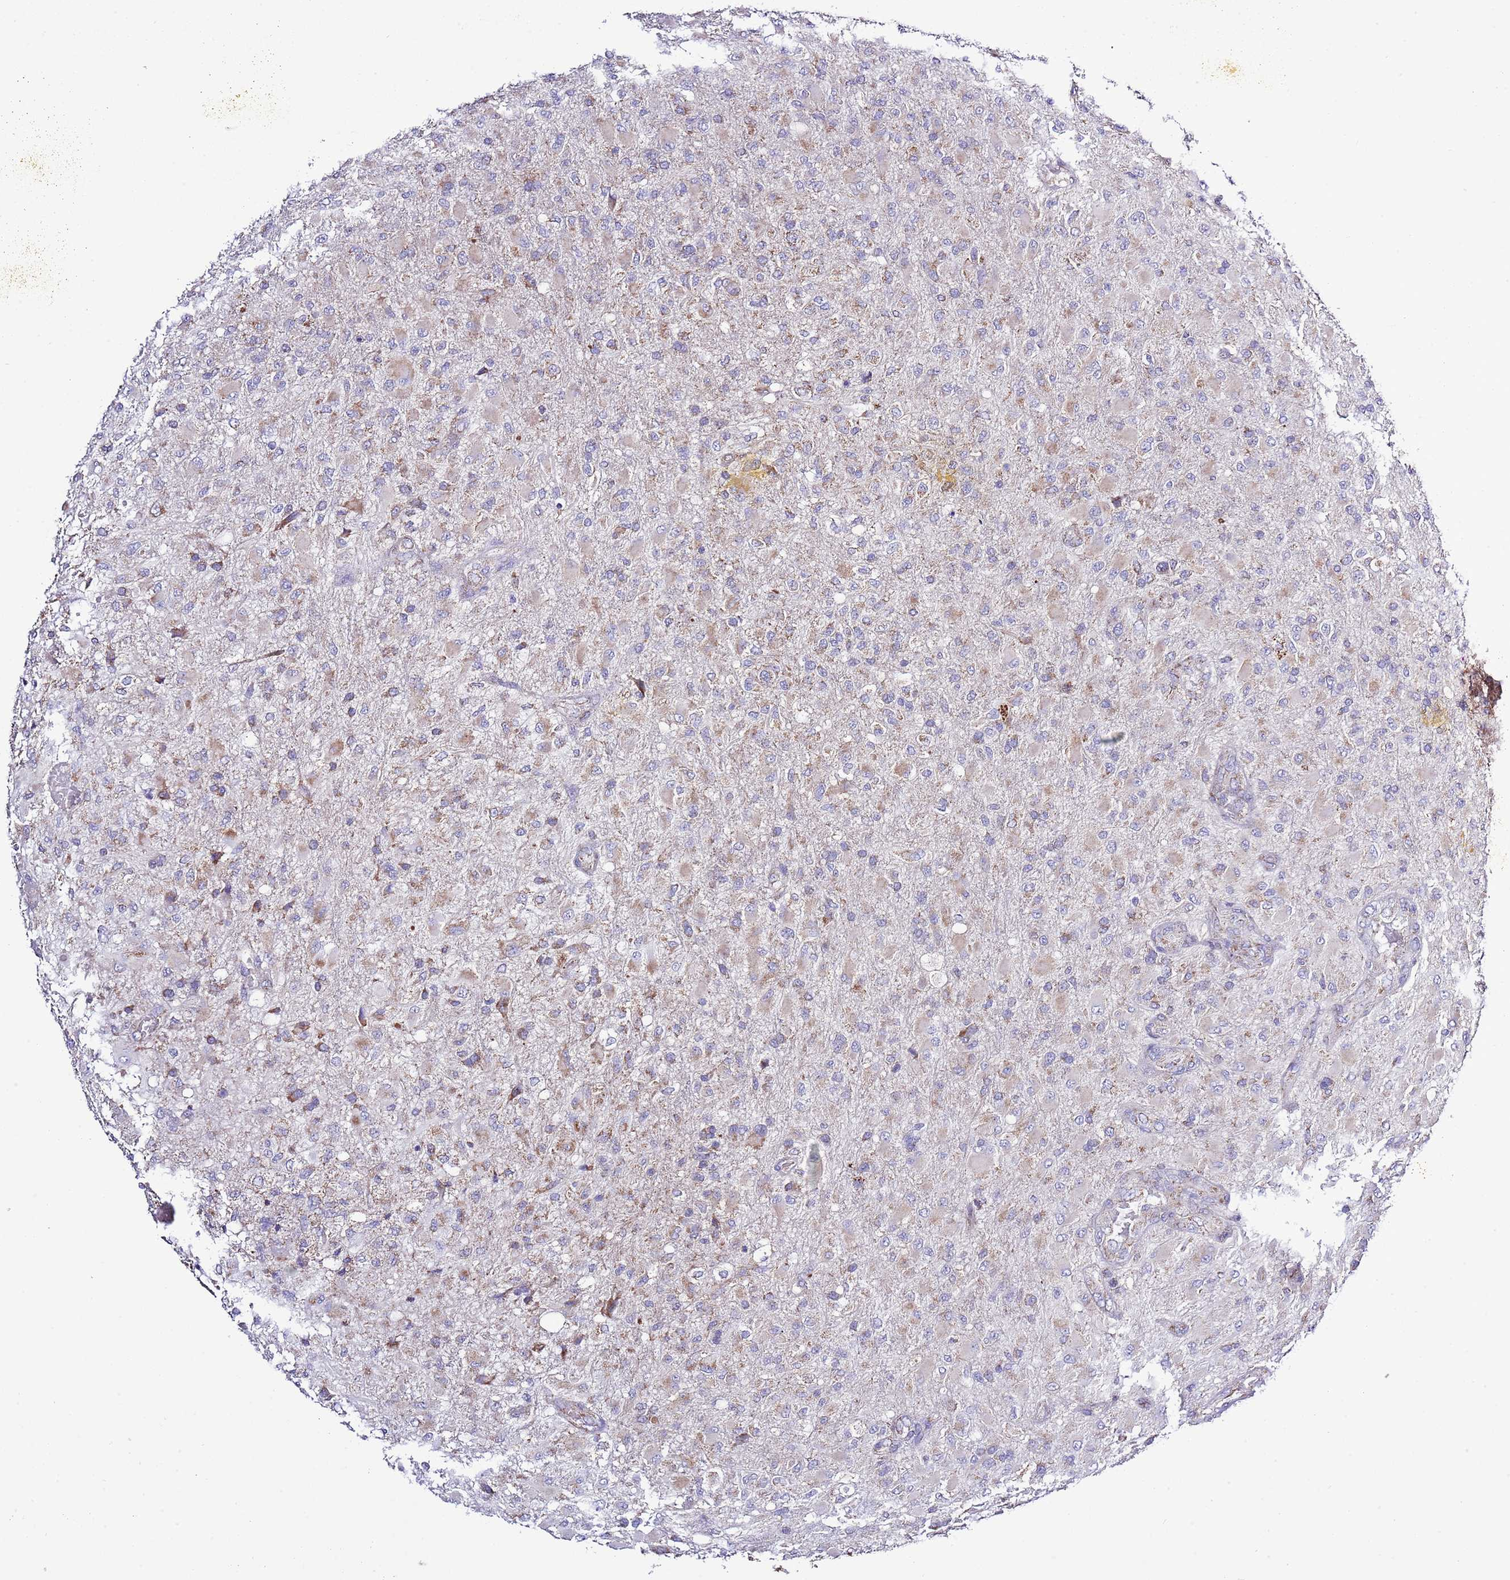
{"staining": {"intensity": "weak", "quantity": "<25%", "location": "cytoplasmic/membranous"}, "tissue": "glioma", "cell_type": "Tumor cells", "image_type": "cancer", "snomed": [{"axis": "morphology", "description": "Glioma, malignant, Low grade"}, {"axis": "topography", "description": "Brain"}], "caption": "There is no significant staining in tumor cells of malignant glioma (low-grade).", "gene": "TEKTIP1", "patient": {"sex": "male", "age": 65}}